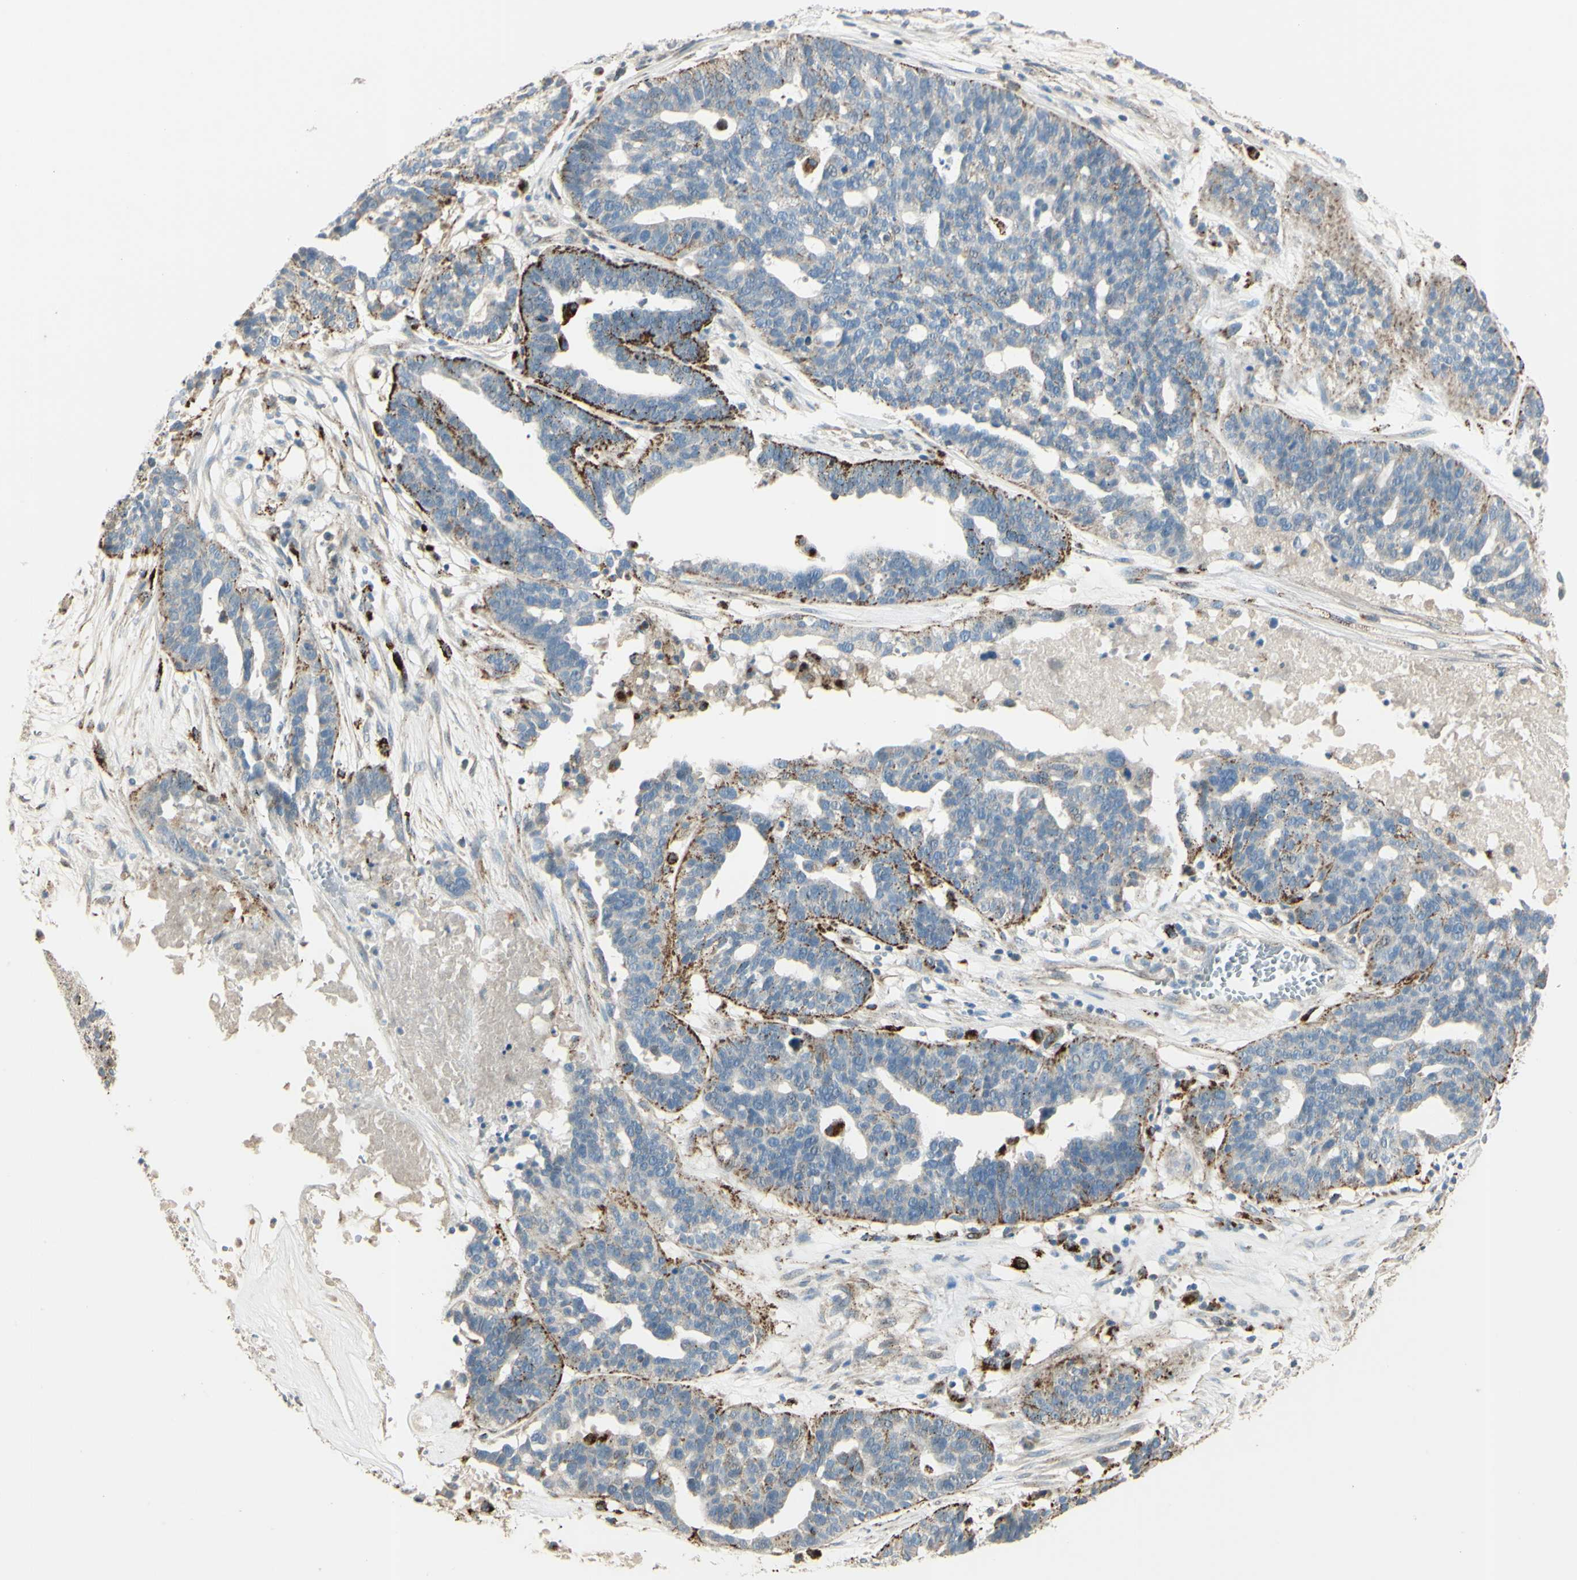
{"staining": {"intensity": "strong", "quantity": "<25%", "location": "cytoplasmic/membranous"}, "tissue": "ovarian cancer", "cell_type": "Tumor cells", "image_type": "cancer", "snomed": [{"axis": "morphology", "description": "Cystadenocarcinoma, serous, NOS"}, {"axis": "topography", "description": "Ovary"}], "caption": "An image of serous cystadenocarcinoma (ovarian) stained for a protein displays strong cytoplasmic/membranous brown staining in tumor cells.", "gene": "ANGPTL1", "patient": {"sex": "female", "age": 59}}